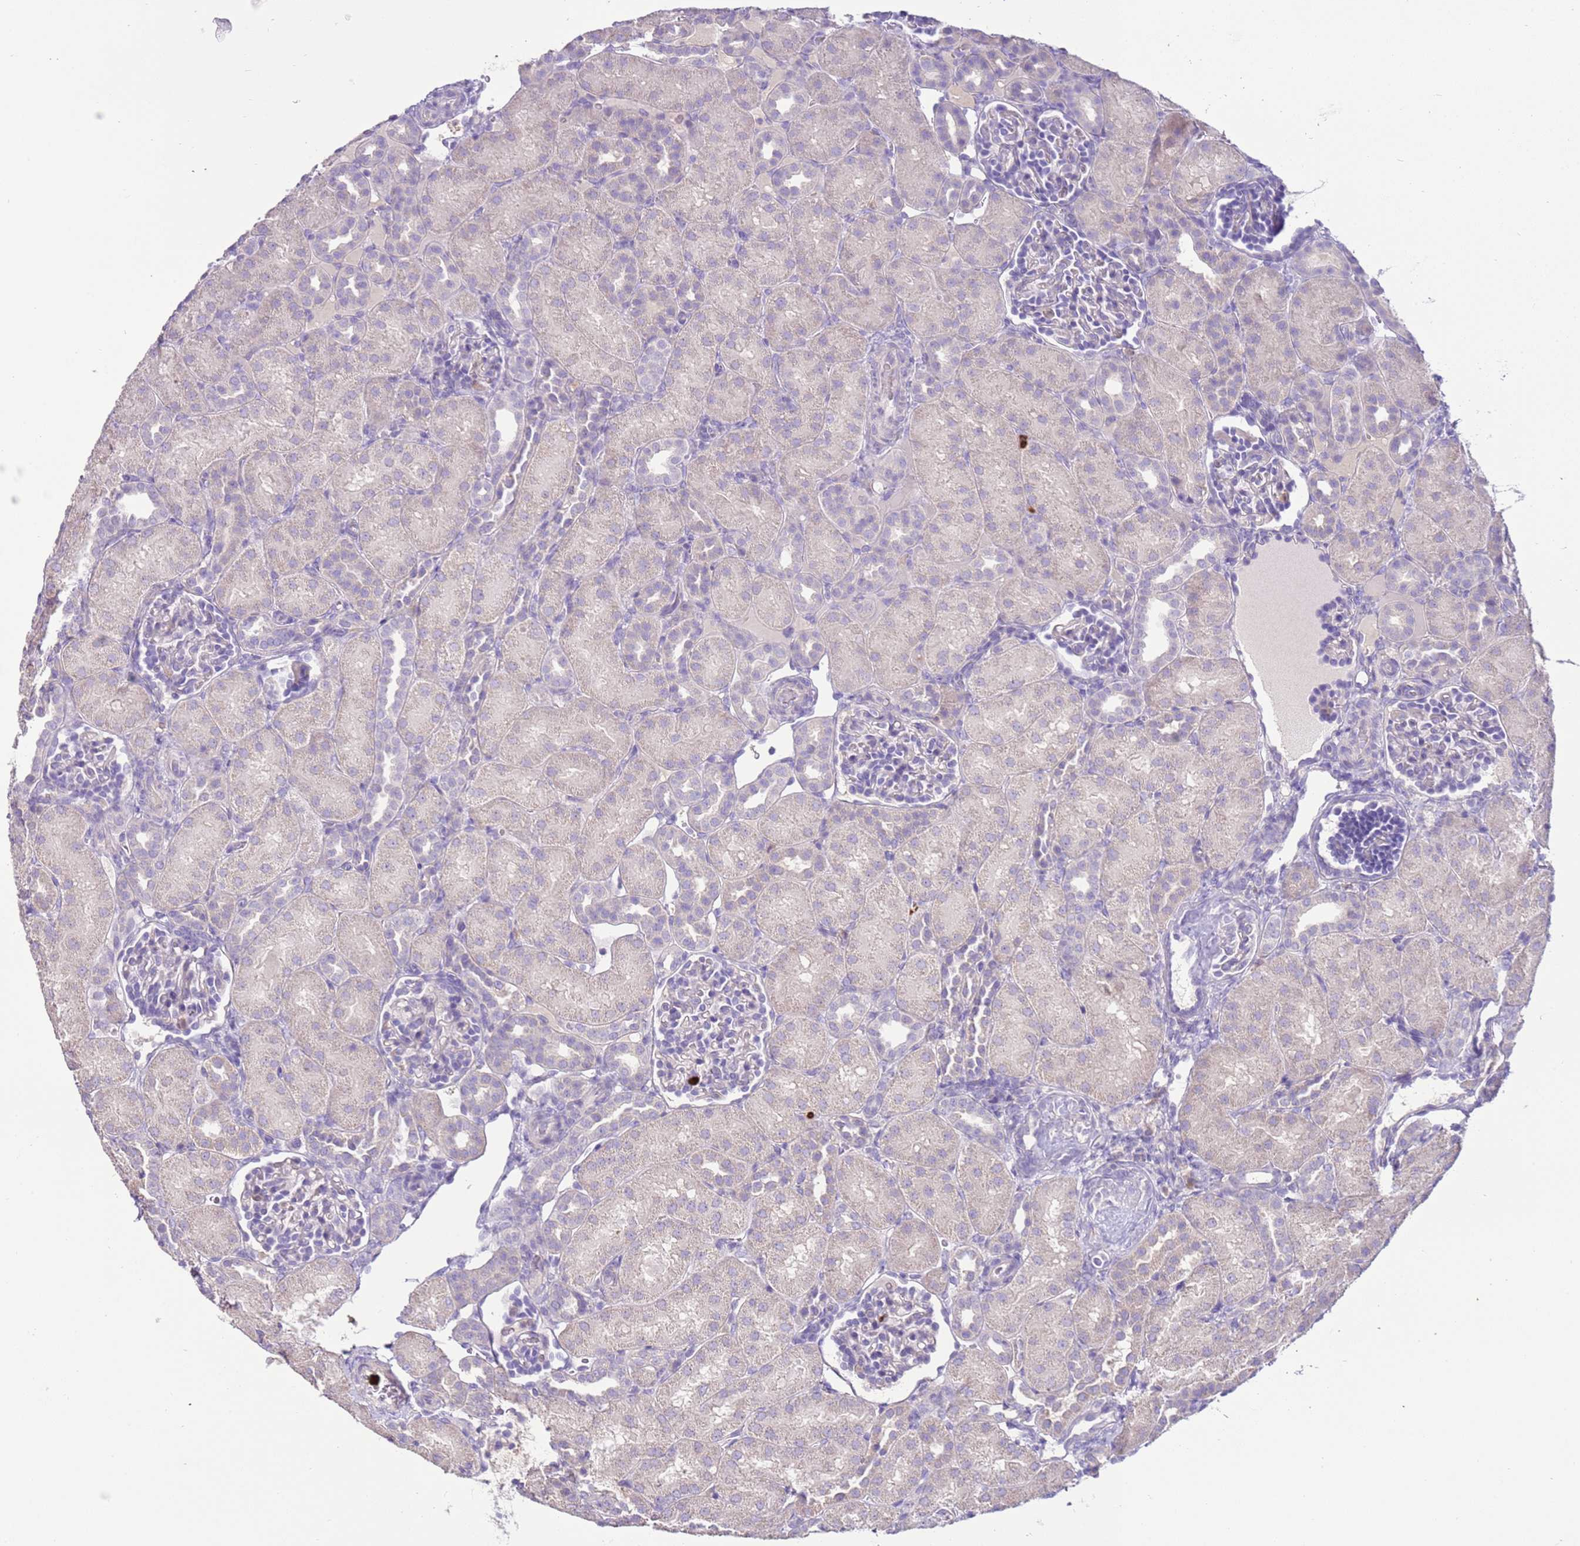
{"staining": {"intensity": "negative", "quantity": "none", "location": "none"}, "tissue": "kidney", "cell_type": "Cells in glomeruli", "image_type": "normal", "snomed": [{"axis": "morphology", "description": "Normal tissue, NOS"}, {"axis": "topography", "description": "Kidney"}], "caption": "A high-resolution image shows immunohistochemistry staining of unremarkable kidney, which shows no significant positivity in cells in glomeruli.", "gene": "IL2RG", "patient": {"sex": "male", "age": 1}}